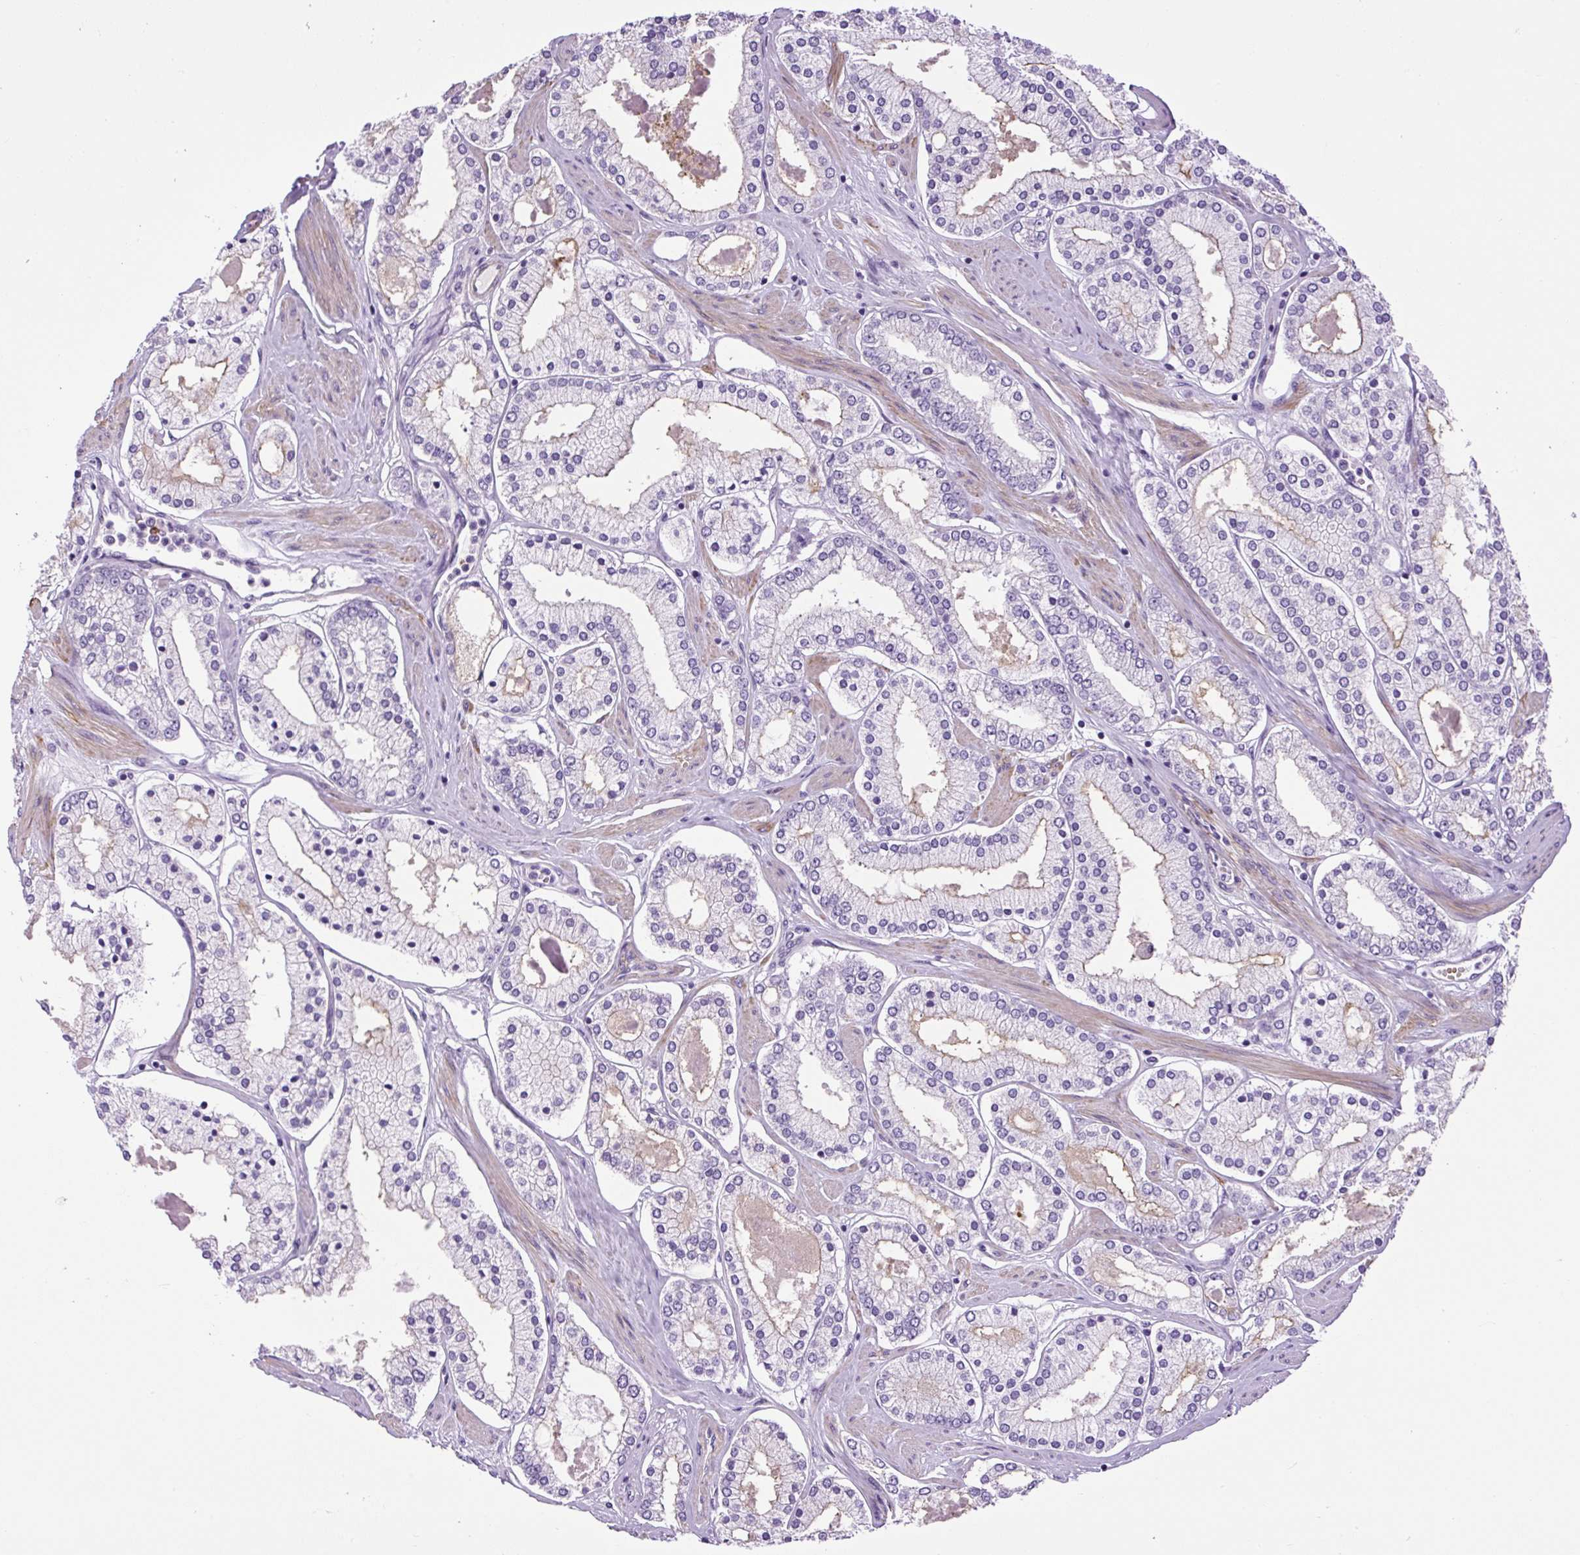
{"staining": {"intensity": "weak", "quantity": "<25%", "location": "cytoplasmic/membranous"}, "tissue": "prostate cancer", "cell_type": "Tumor cells", "image_type": "cancer", "snomed": [{"axis": "morphology", "description": "Adenocarcinoma, Low grade"}, {"axis": "topography", "description": "Prostate"}], "caption": "Prostate cancer (adenocarcinoma (low-grade)) was stained to show a protein in brown. There is no significant staining in tumor cells. The staining is performed using DAB brown chromogen with nuclei counter-stained in using hematoxylin.", "gene": "VWA7", "patient": {"sex": "male", "age": 42}}